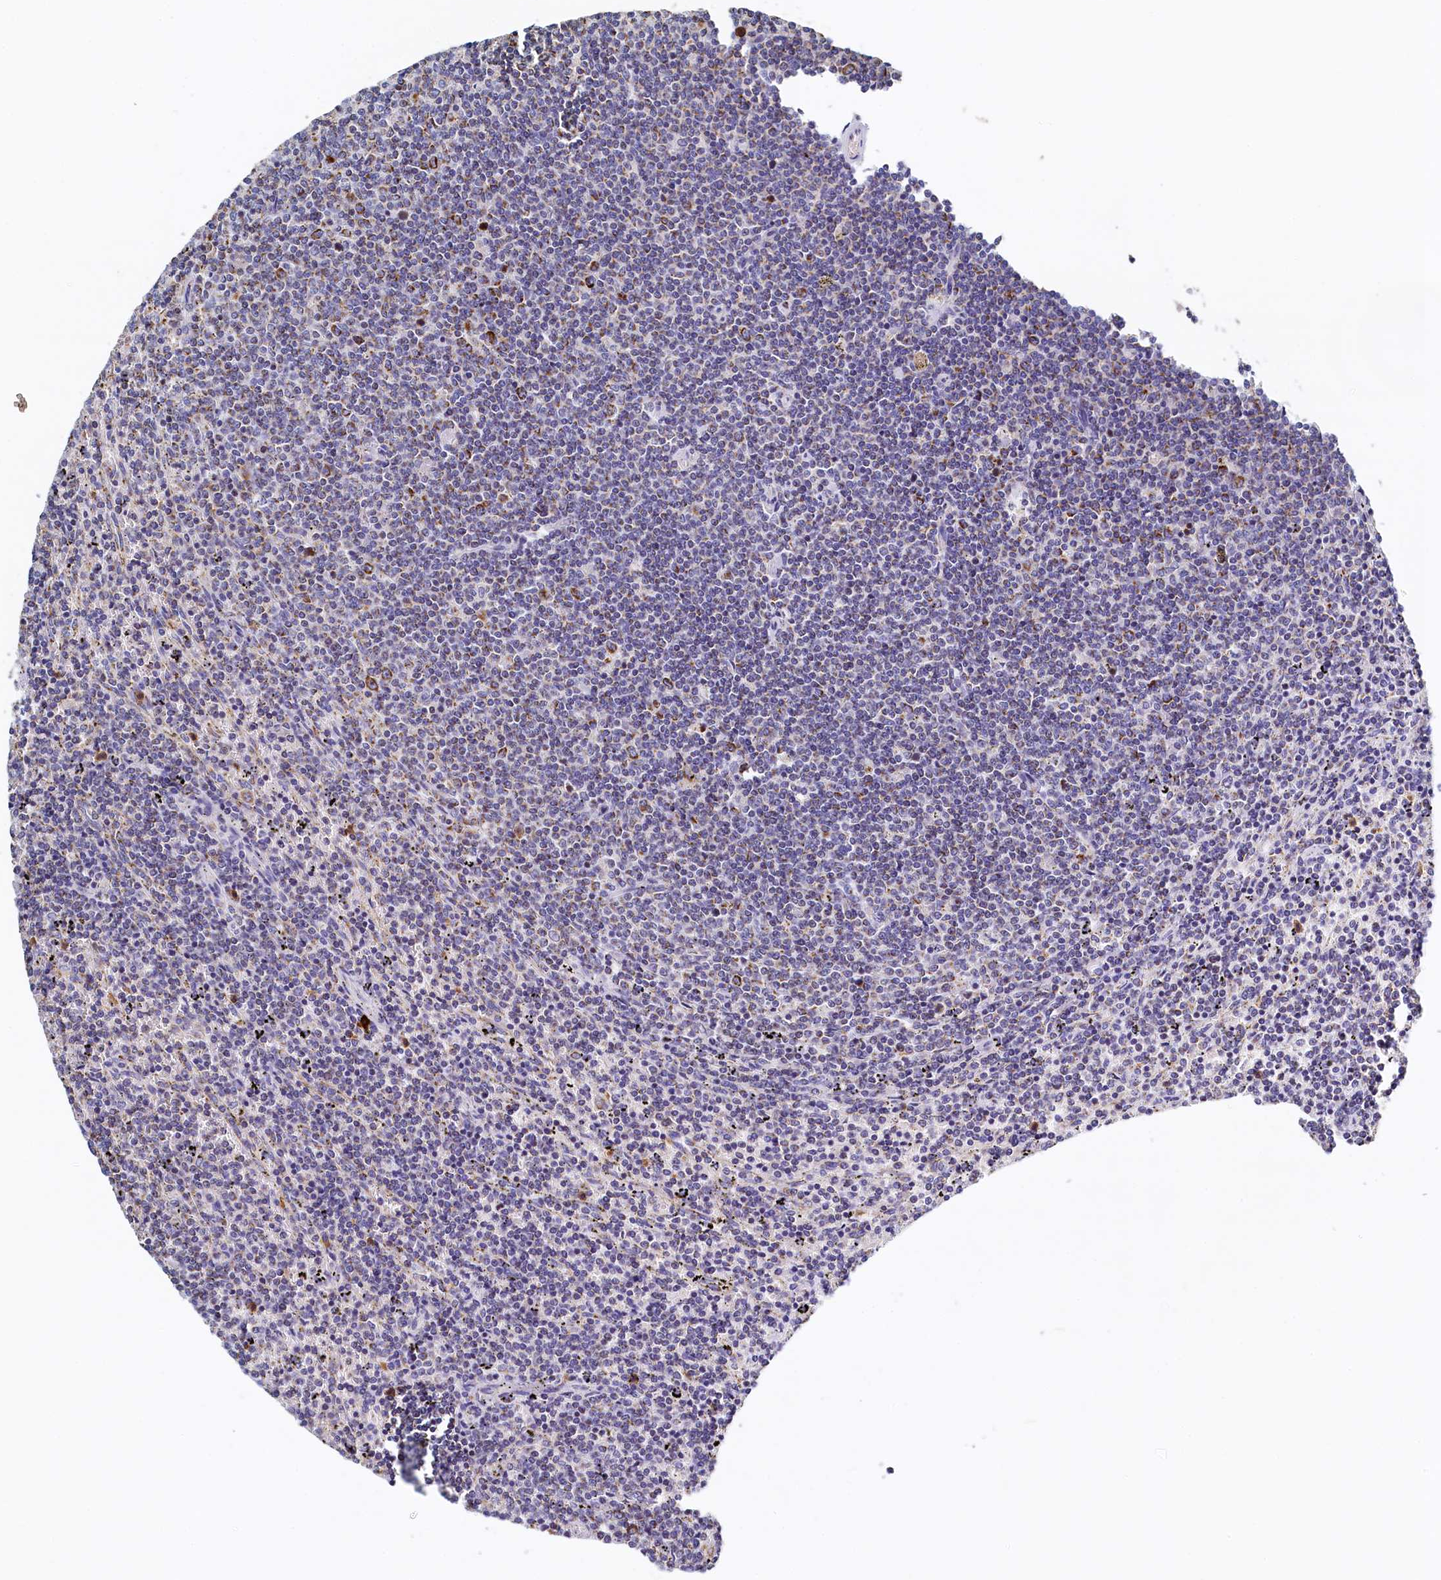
{"staining": {"intensity": "moderate", "quantity": "<25%", "location": "cytoplasmic/membranous"}, "tissue": "lymphoma", "cell_type": "Tumor cells", "image_type": "cancer", "snomed": [{"axis": "morphology", "description": "Malignant lymphoma, non-Hodgkin's type, Low grade"}, {"axis": "topography", "description": "Spleen"}], "caption": "Human low-grade malignant lymphoma, non-Hodgkin's type stained with a brown dye demonstrates moderate cytoplasmic/membranous positive positivity in about <25% of tumor cells.", "gene": "POC1A", "patient": {"sex": "female", "age": 50}}